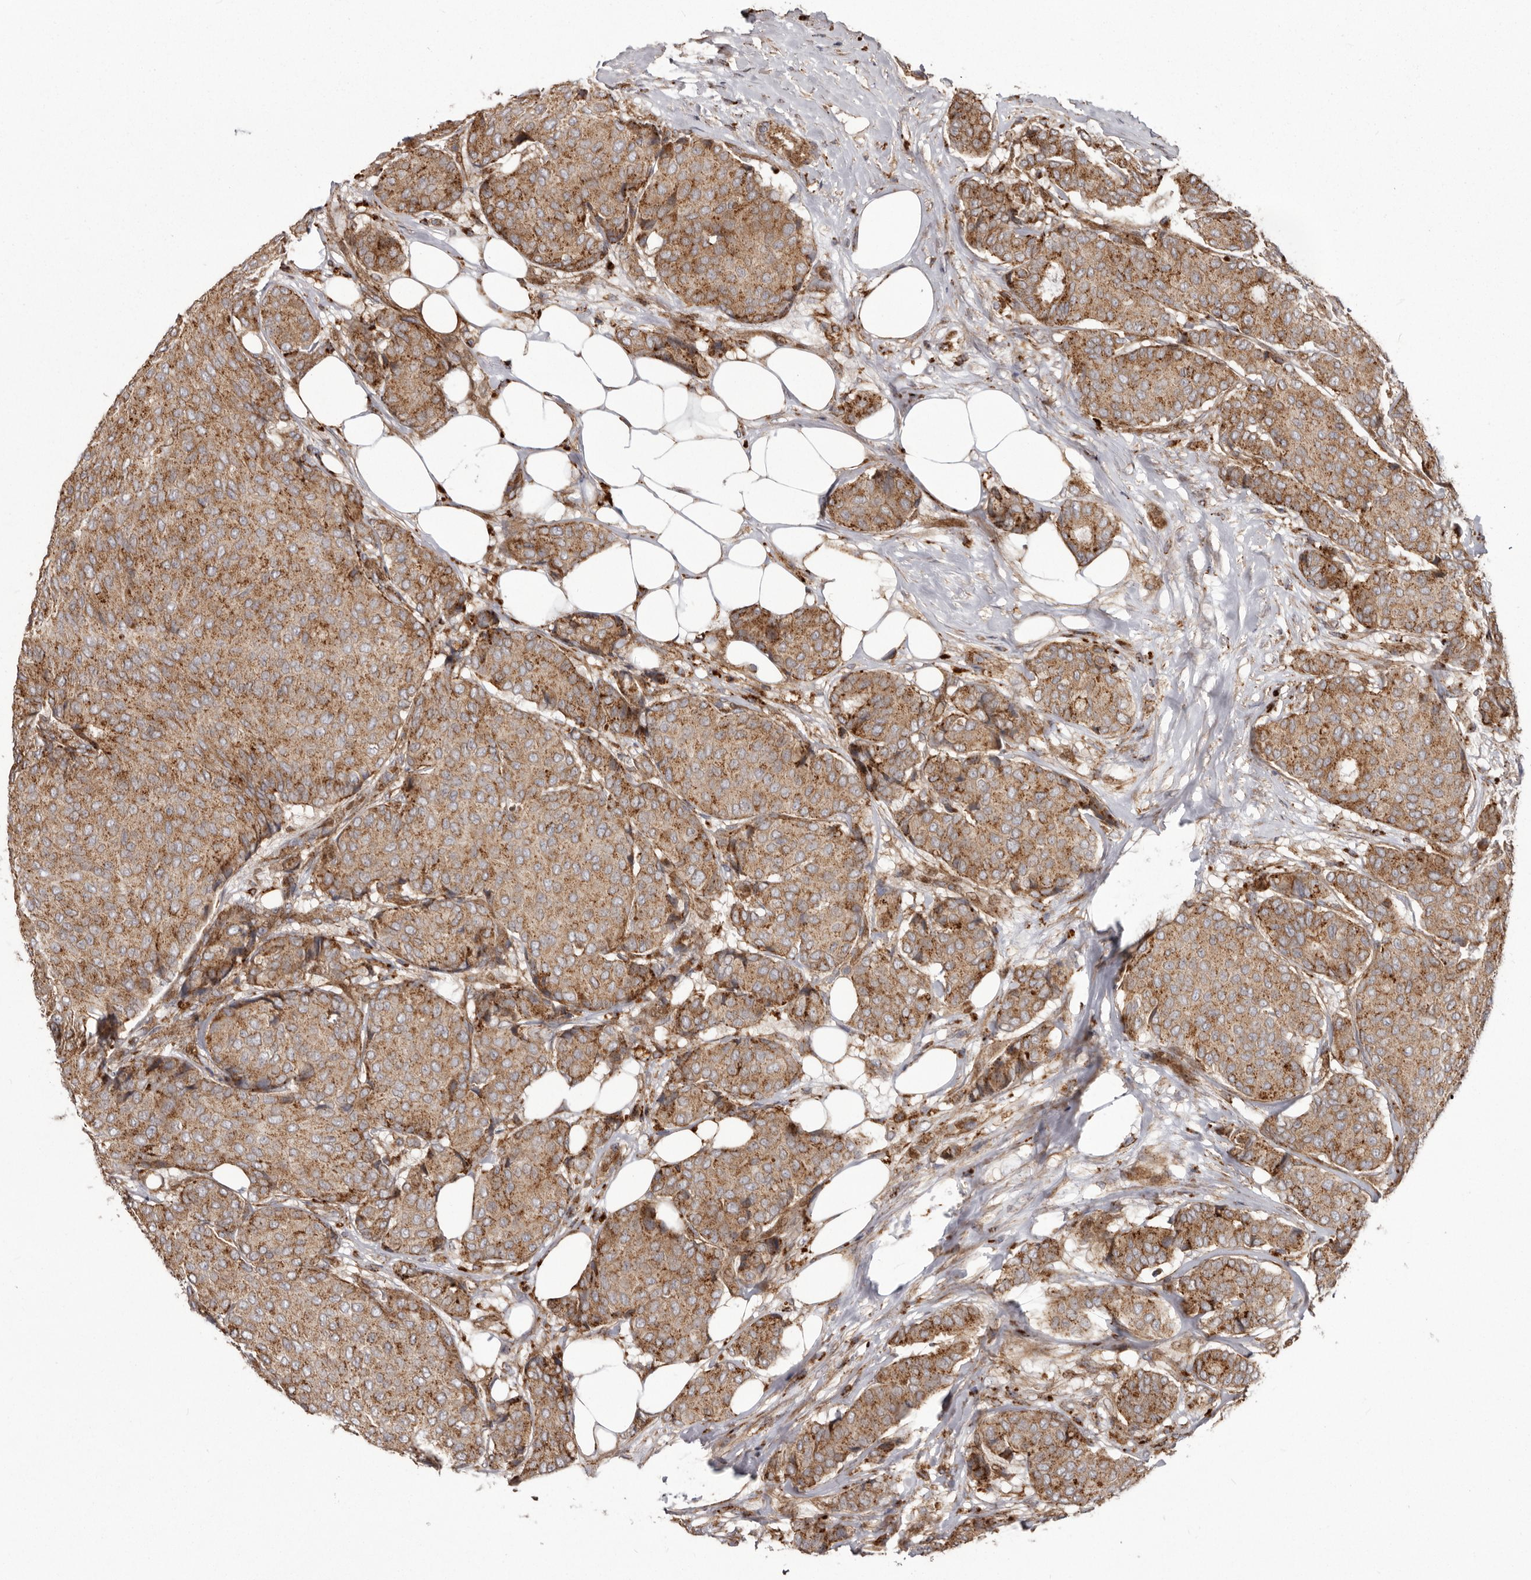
{"staining": {"intensity": "moderate", "quantity": ">75%", "location": "cytoplasmic/membranous"}, "tissue": "breast cancer", "cell_type": "Tumor cells", "image_type": "cancer", "snomed": [{"axis": "morphology", "description": "Duct carcinoma"}, {"axis": "topography", "description": "Breast"}], "caption": "Immunohistochemical staining of human breast infiltrating ductal carcinoma reveals medium levels of moderate cytoplasmic/membranous protein expression in about >75% of tumor cells.", "gene": "NUP43", "patient": {"sex": "female", "age": 75}}